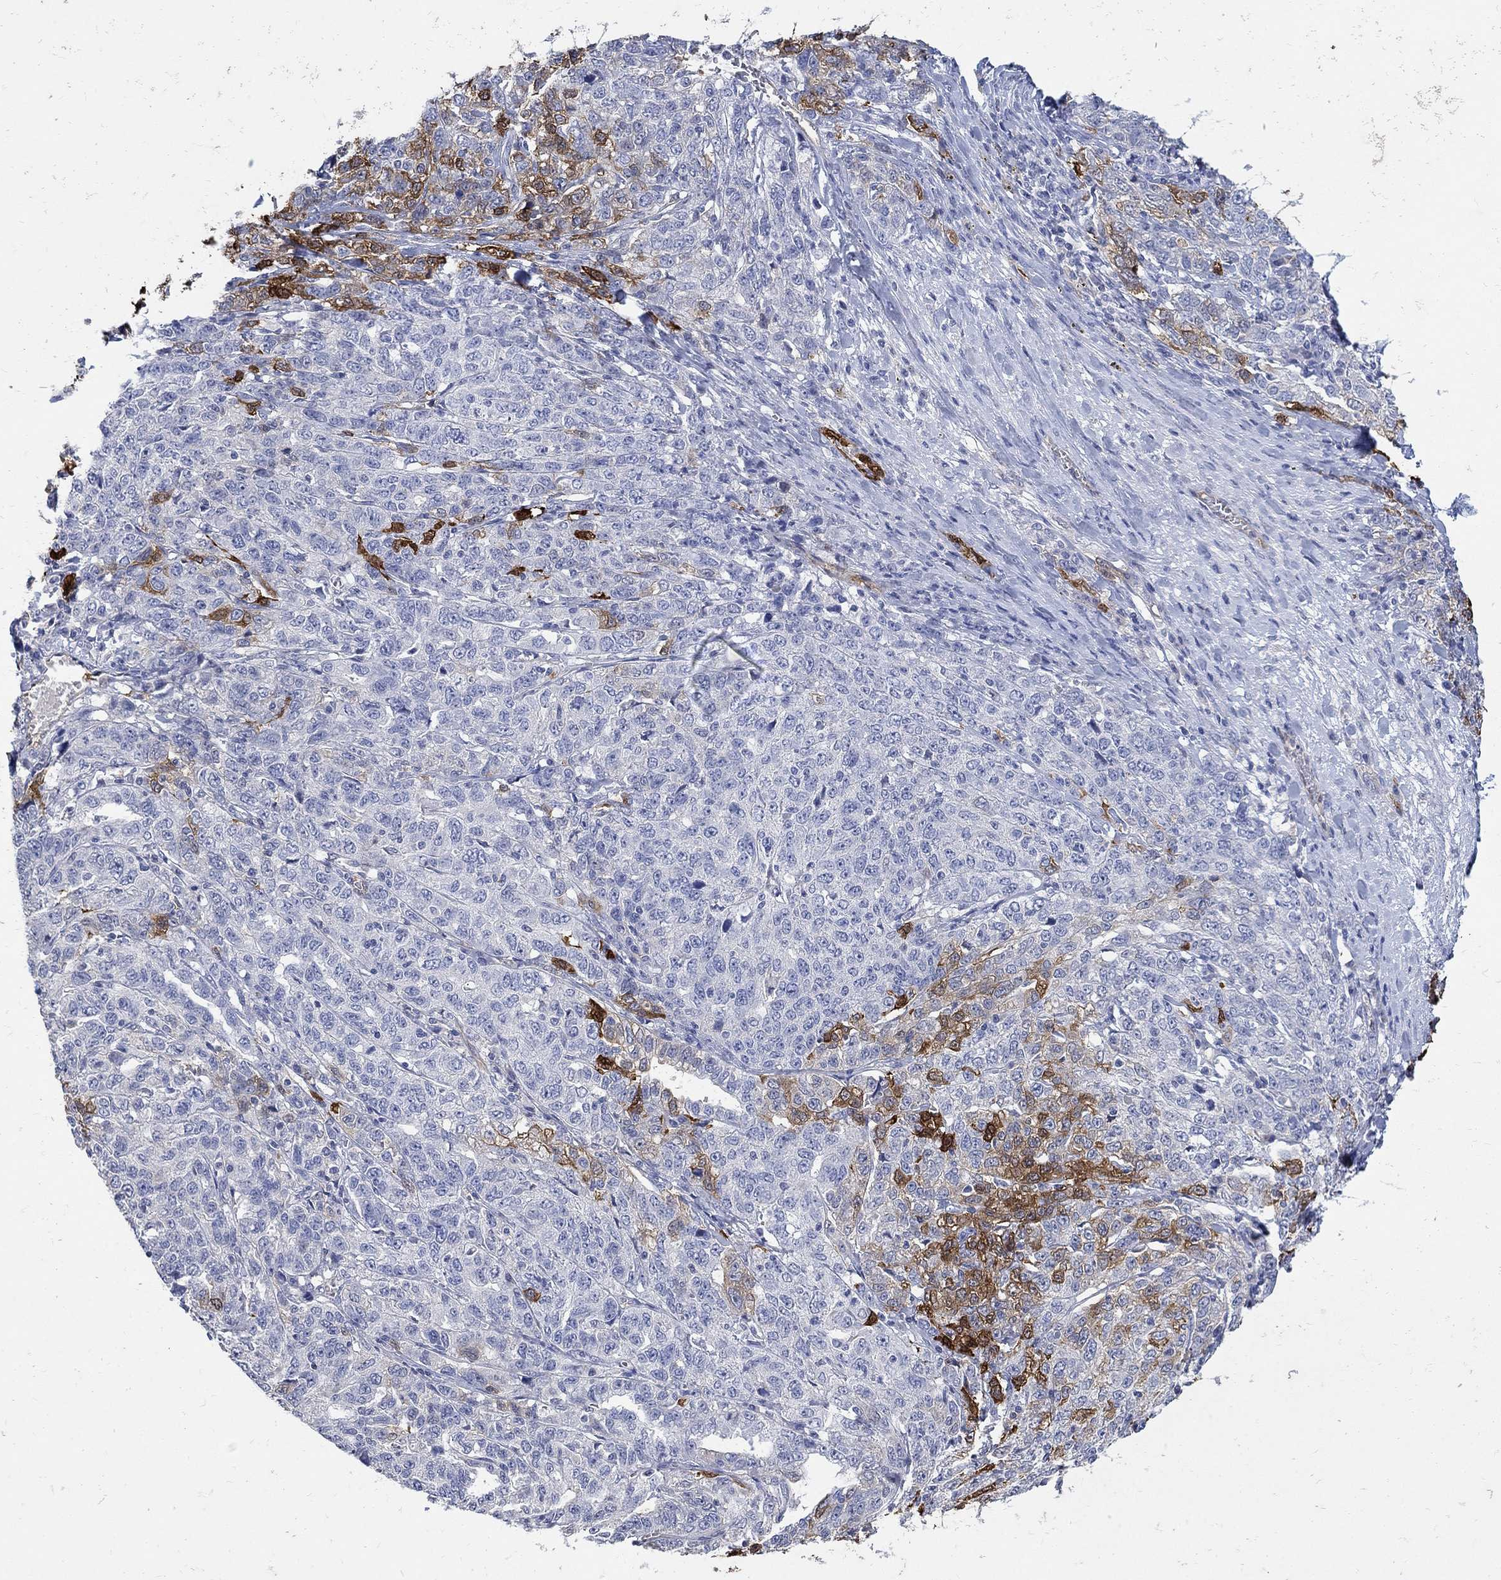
{"staining": {"intensity": "strong", "quantity": "<25%", "location": "cytoplasmic/membranous"}, "tissue": "ovarian cancer", "cell_type": "Tumor cells", "image_type": "cancer", "snomed": [{"axis": "morphology", "description": "Cystadenocarcinoma, serous, NOS"}, {"axis": "topography", "description": "Ovary"}], "caption": "Immunohistochemistry (IHC) photomicrograph of neoplastic tissue: human ovarian serous cystadenocarcinoma stained using immunohistochemistry (IHC) displays medium levels of strong protein expression localized specifically in the cytoplasmic/membranous of tumor cells, appearing as a cytoplasmic/membranous brown color.", "gene": "TGM2", "patient": {"sex": "female", "age": 71}}